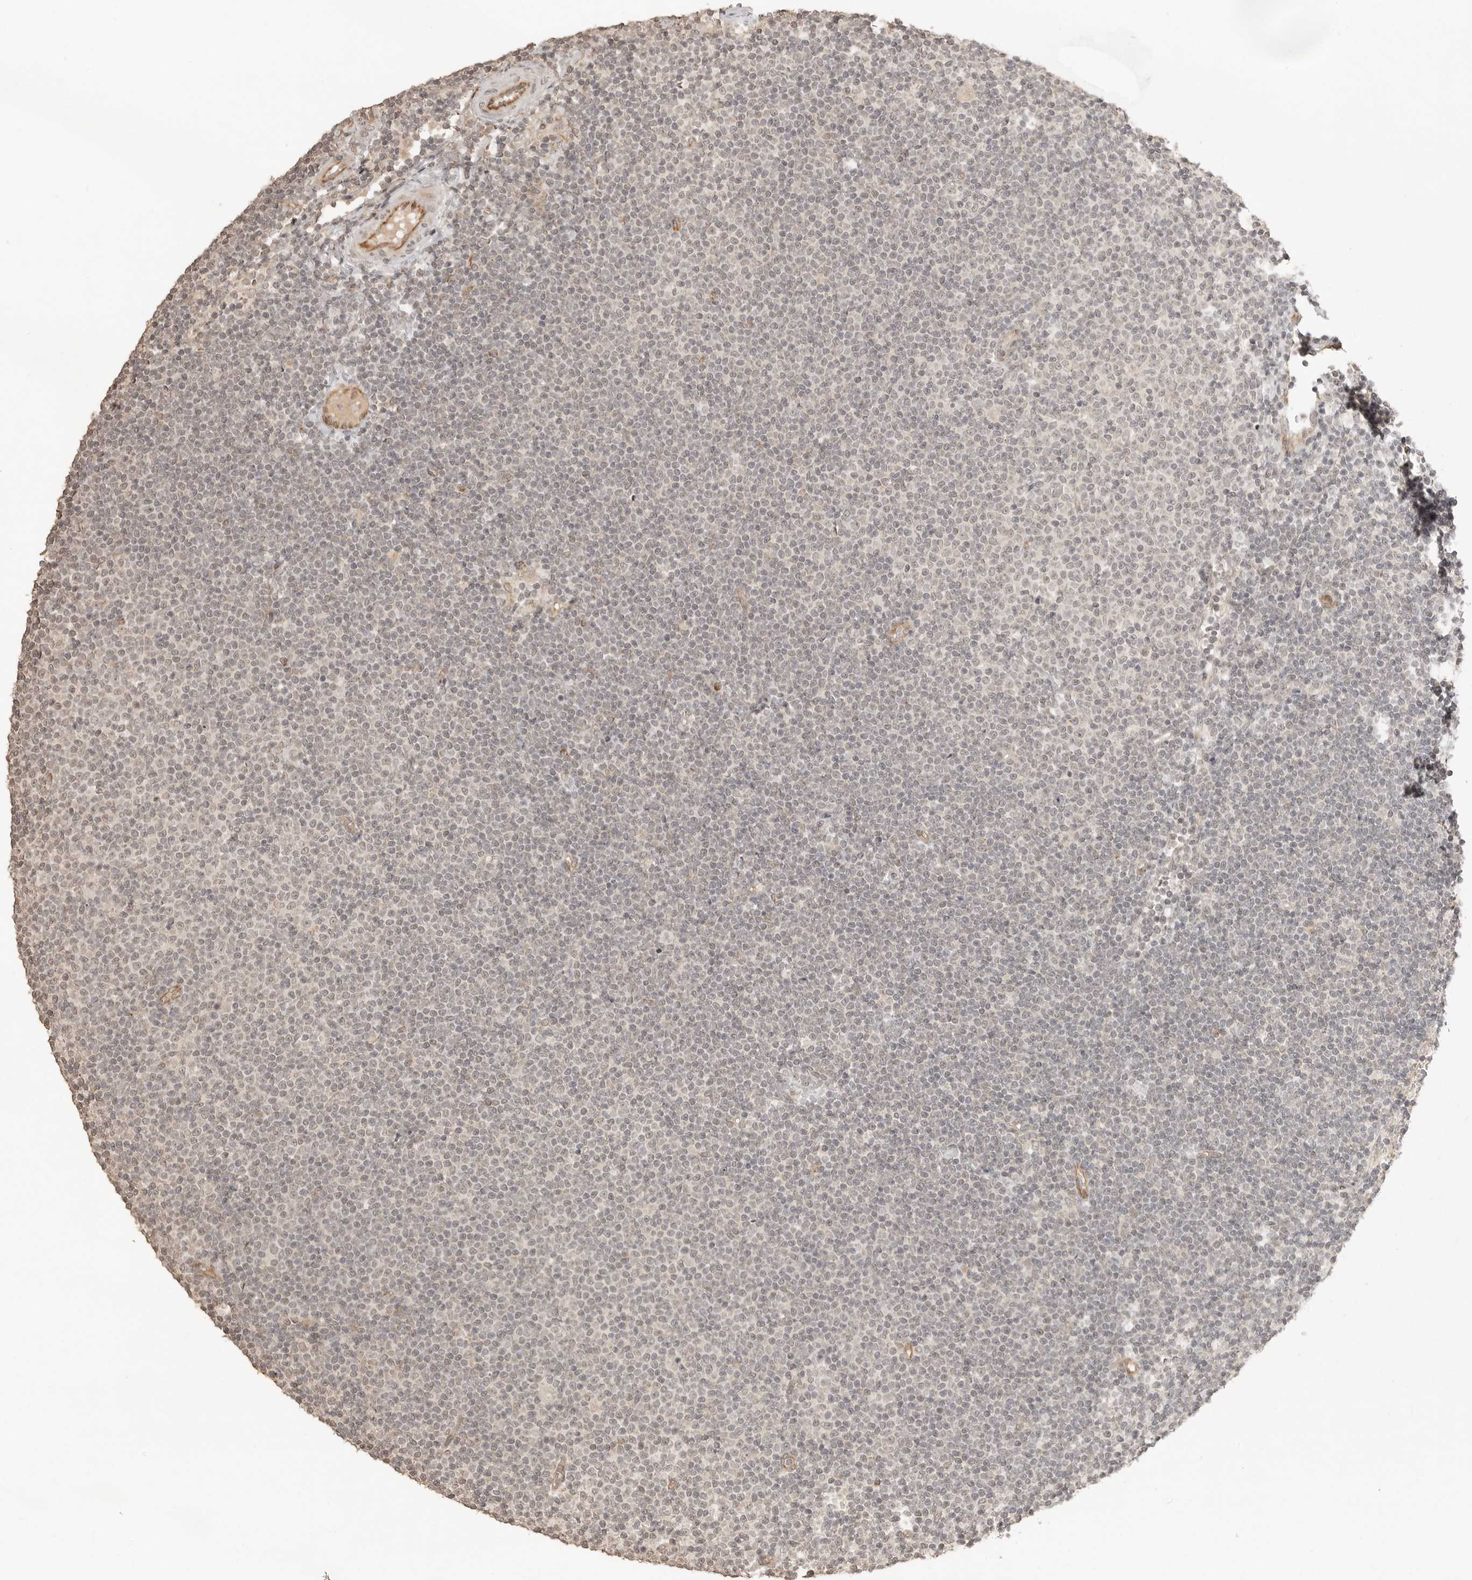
{"staining": {"intensity": "negative", "quantity": "none", "location": "none"}, "tissue": "lymphoma", "cell_type": "Tumor cells", "image_type": "cancer", "snomed": [{"axis": "morphology", "description": "Malignant lymphoma, non-Hodgkin's type, Low grade"}, {"axis": "topography", "description": "Lymph node"}], "caption": "DAB immunohistochemical staining of human lymphoma displays no significant staining in tumor cells.", "gene": "SMG8", "patient": {"sex": "female", "age": 53}}